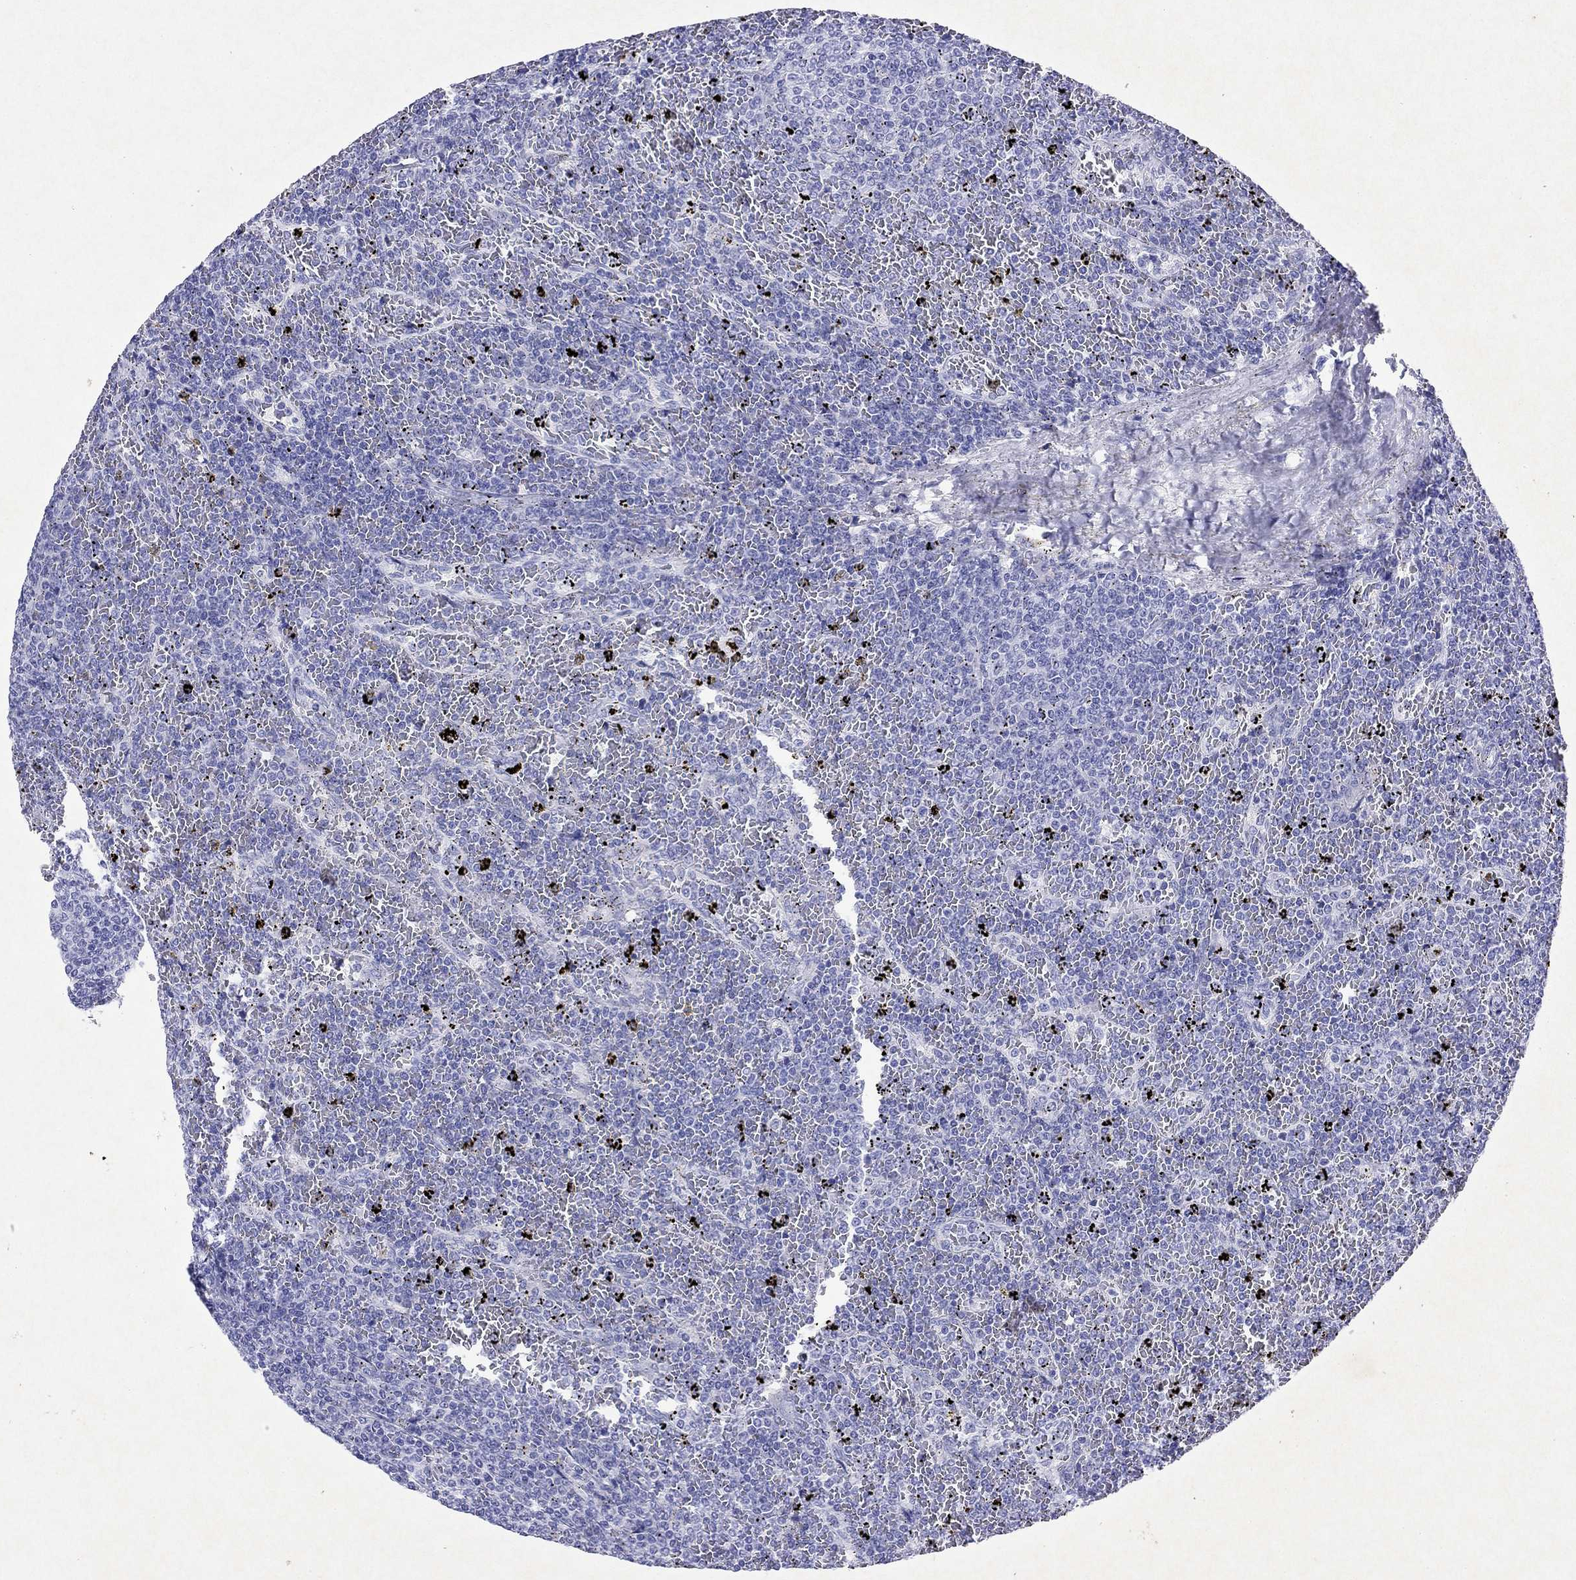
{"staining": {"intensity": "negative", "quantity": "none", "location": "none"}, "tissue": "lymphoma", "cell_type": "Tumor cells", "image_type": "cancer", "snomed": [{"axis": "morphology", "description": "Malignant lymphoma, non-Hodgkin's type, Low grade"}, {"axis": "topography", "description": "Spleen"}], "caption": "Immunohistochemical staining of human lymphoma demonstrates no significant staining in tumor cells.", "gene": "ARMC12", "patient": {"sex": "female", "age": 77}}